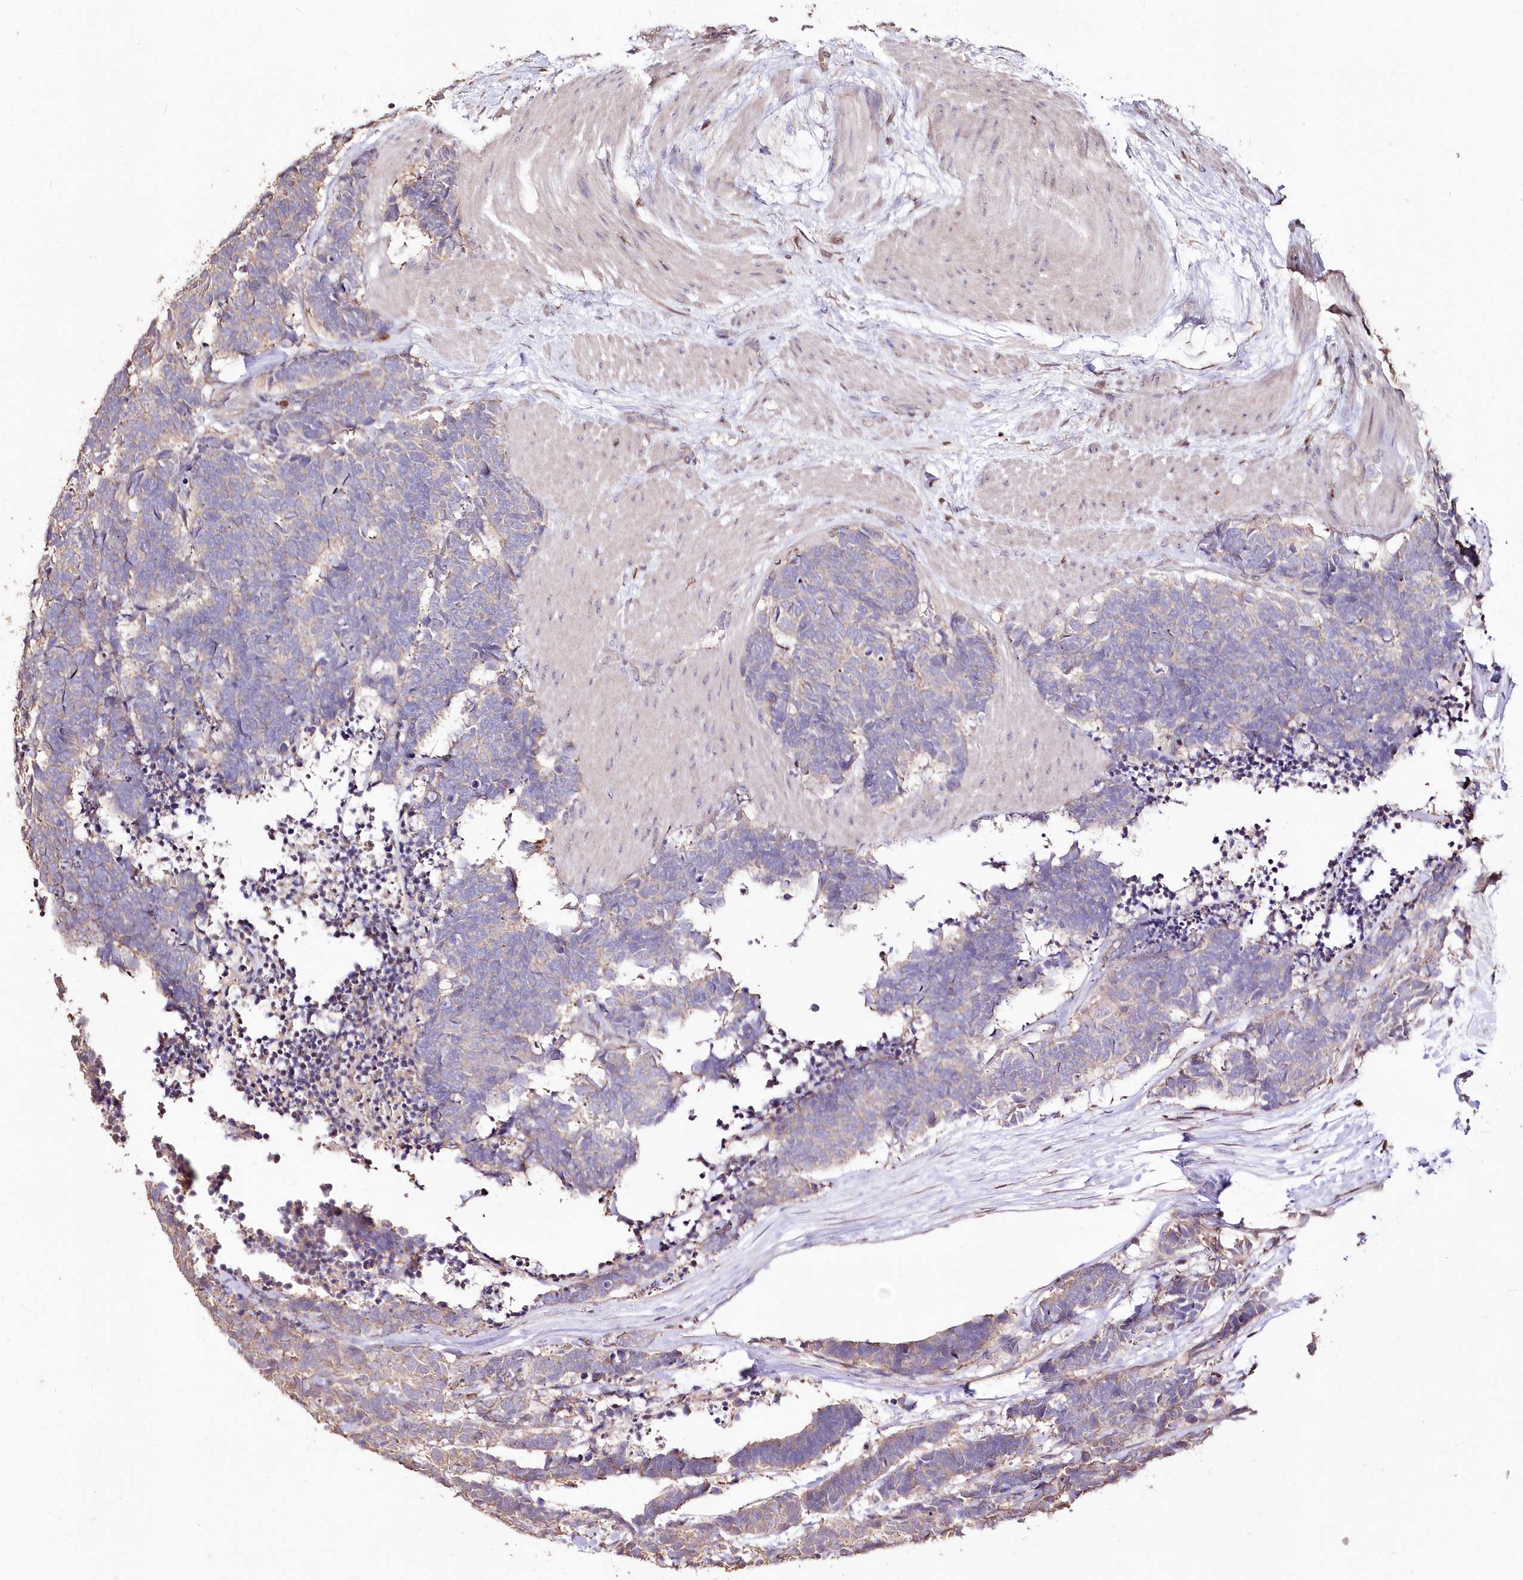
{"staining": {"intensity": "negative", "quantity": "none", "location": "none"}, "tissue": "carcinoid", "cell_type": "Tumor cells", "image_type": "cancer", "snomed": [{"axis": "morphology", "description": "Carcinoma, NOS"}, {"axis": "morphology", "description": "Carcinoid, malignant, NOS"}, {"axis": "topography", "description": "Urinary bladder"}], "caption": "Protein analysis of carcinoma shows no significant positivity in tumor cells.", "gene": "STK17B", "patient": {"sex": "male", "age": 57}}